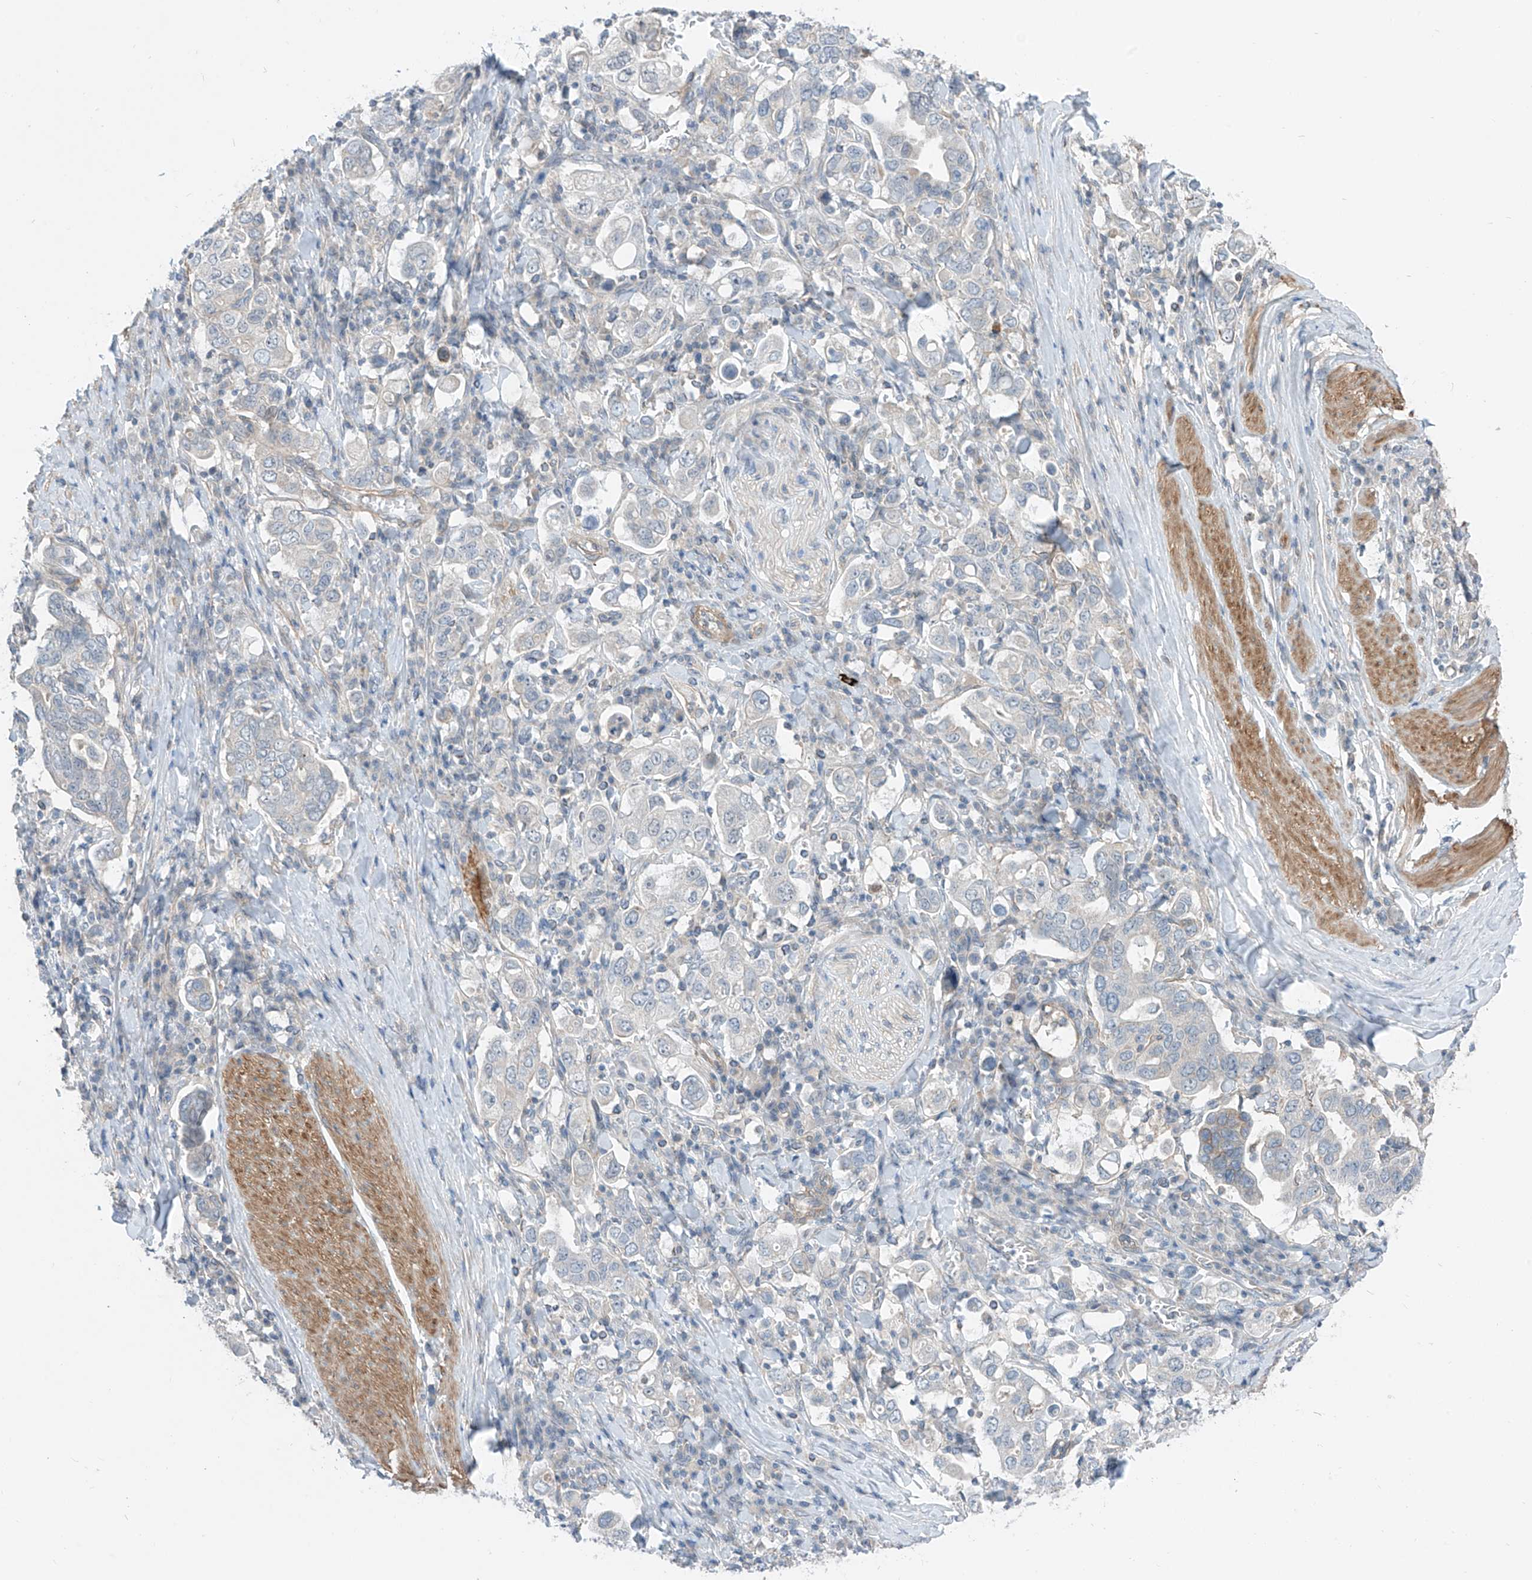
{"staining": {"intensity": "negative", "quantity": "none", "location": "none"}, "tissue": "stomach cancer", "cell_type": "Tumor cells", "image_type": "cancer", "snomed": [{"axis": "morphology", "description": "Adenocarcinoma, NOS"}, {"axis": "topography", "description": "Stomach, upper"}], "caption": "There is no significant staining in tumor cells of stomach adenocarcinoma.", "gene": "ABLIM2", "patient": {"sex": "male", "age": 62}}